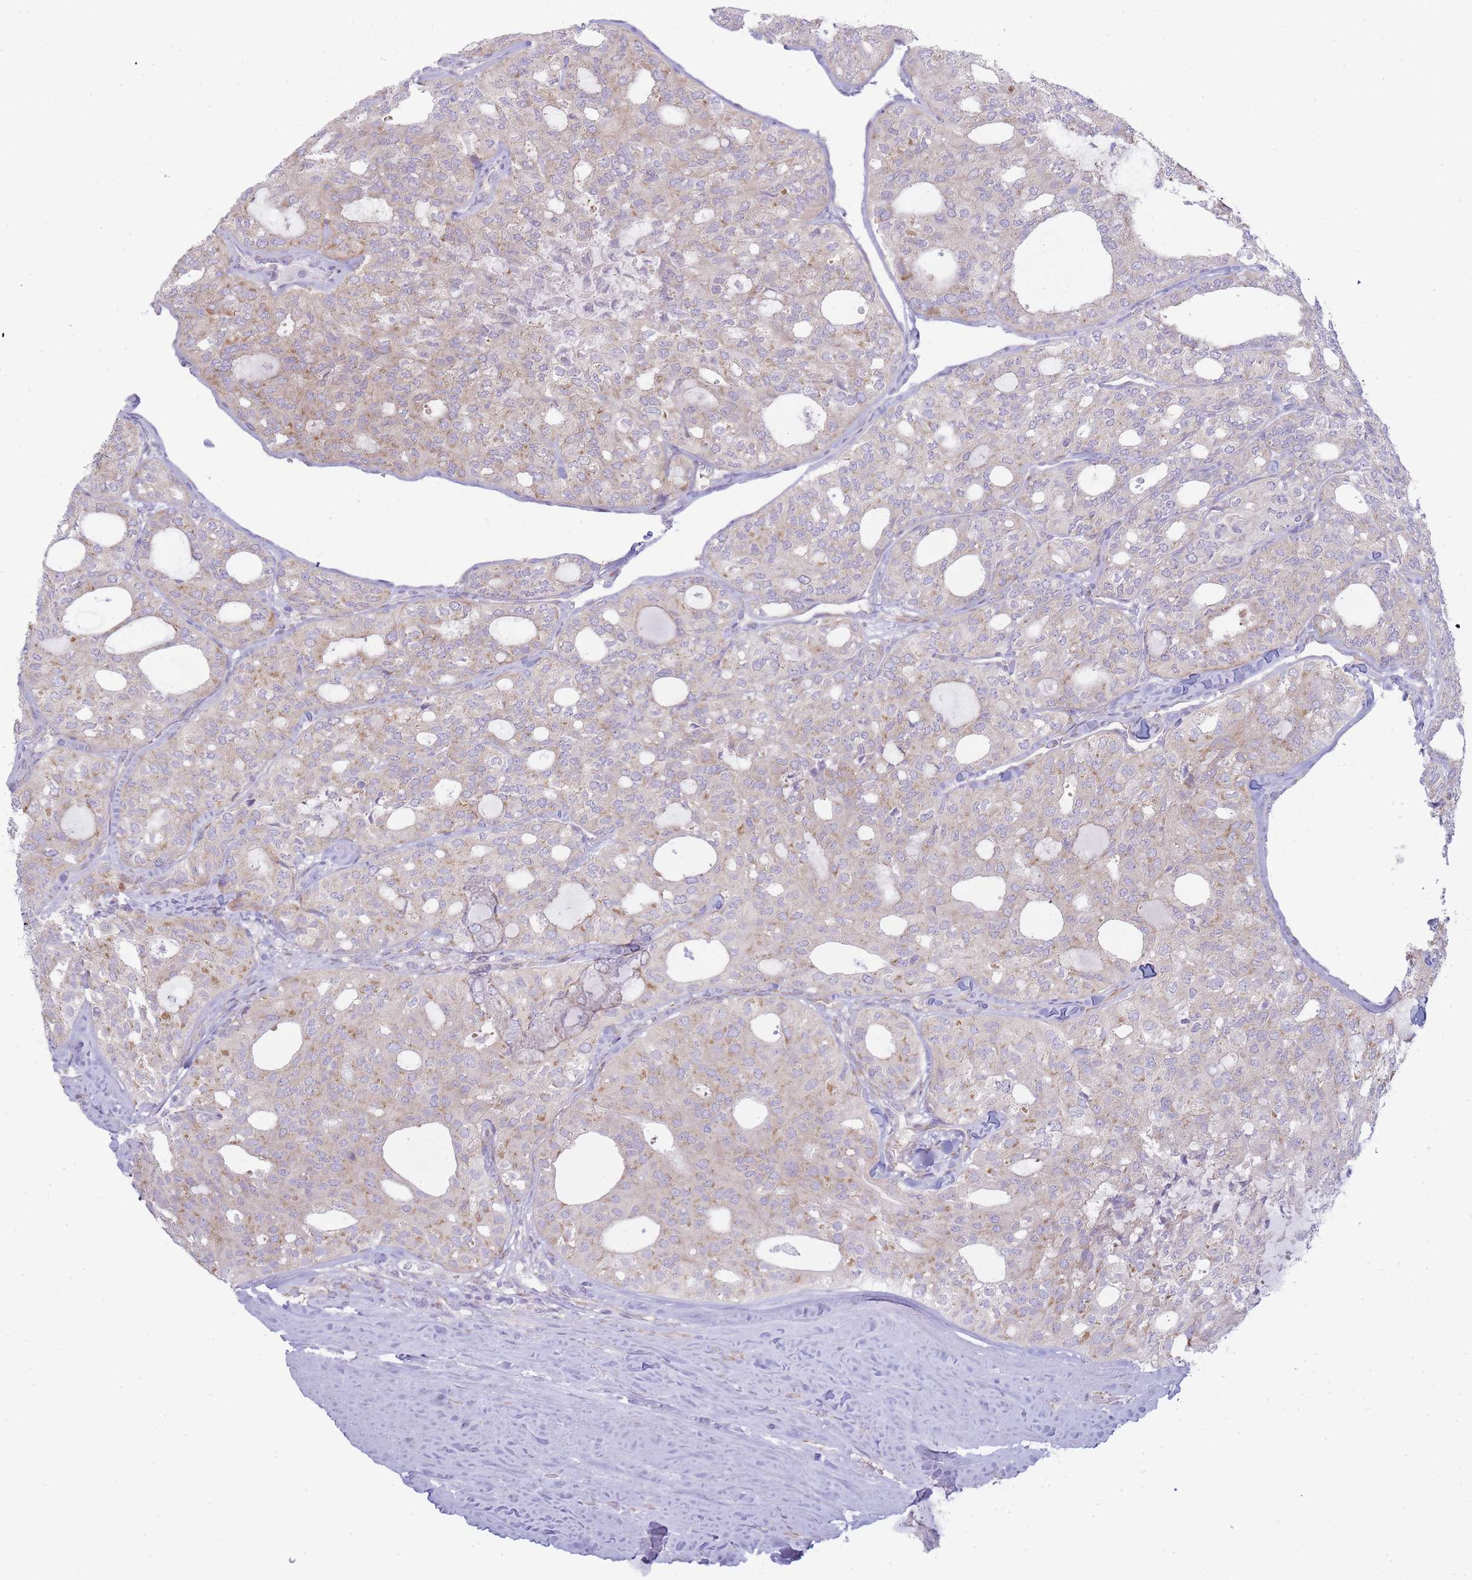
{"staining": {"intensity": "weak", "quantity": "<25%", "location": "cytoplasmic/membranous"}, "tissue": "thyroid cancer", "cell_type": "Tumor cells", "image_type": "cancer", "snomed": [{"axis": "morphology", "description": "Follicular adenoma carcinoma, NOS"}, {"axis": "topography", "description": "Thyroid gland"}], "caption": "High power microscopy photomicrograph of an immunohistochemistry (IHC) image of thyroid cancer (follicular adenoma carcinoma), revealing no significant expression in tumor cells.", "gene": "OR5L2", "patient": {"sex": "male", "age": 75}}